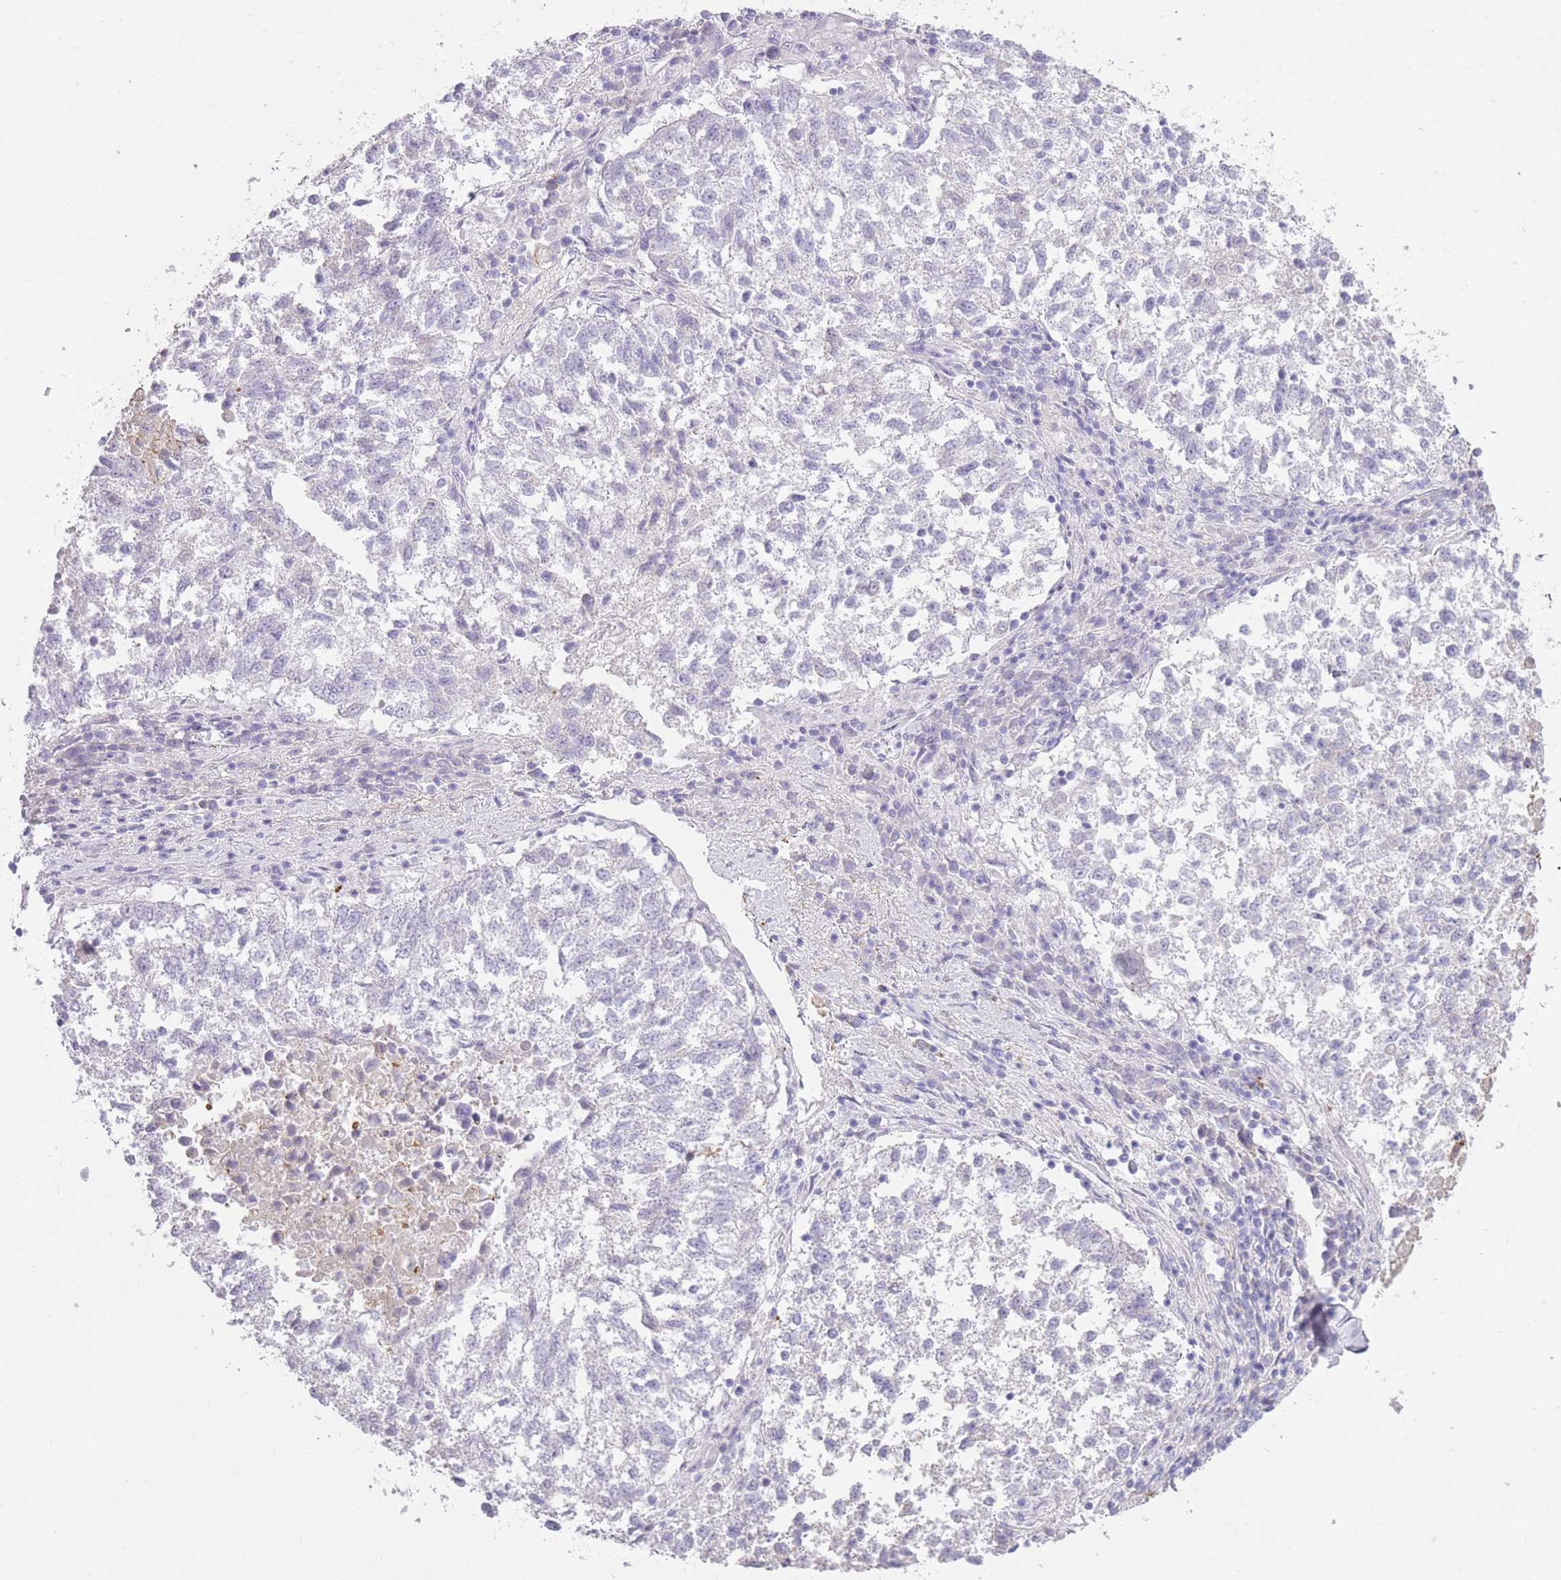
{"staining": {"intensity": "negative", "quantity": "none", "location": "none"}, "tissue": "lung cancer", "cell_type": "Tumor cells", "image_type": "cancer", "snomed": [{"axis": "morphology", "description": "Squamous cell carcinoma, NOS"}, {"axis": "topography", "description": "Lung"}], "caption": "DAB immunohistochemical staining of squamous cell carcinoma (lung) displays no significant staining in tumor cells.", "gene": "AP3S2", "patient": {"sex": "male", "age": 73}}